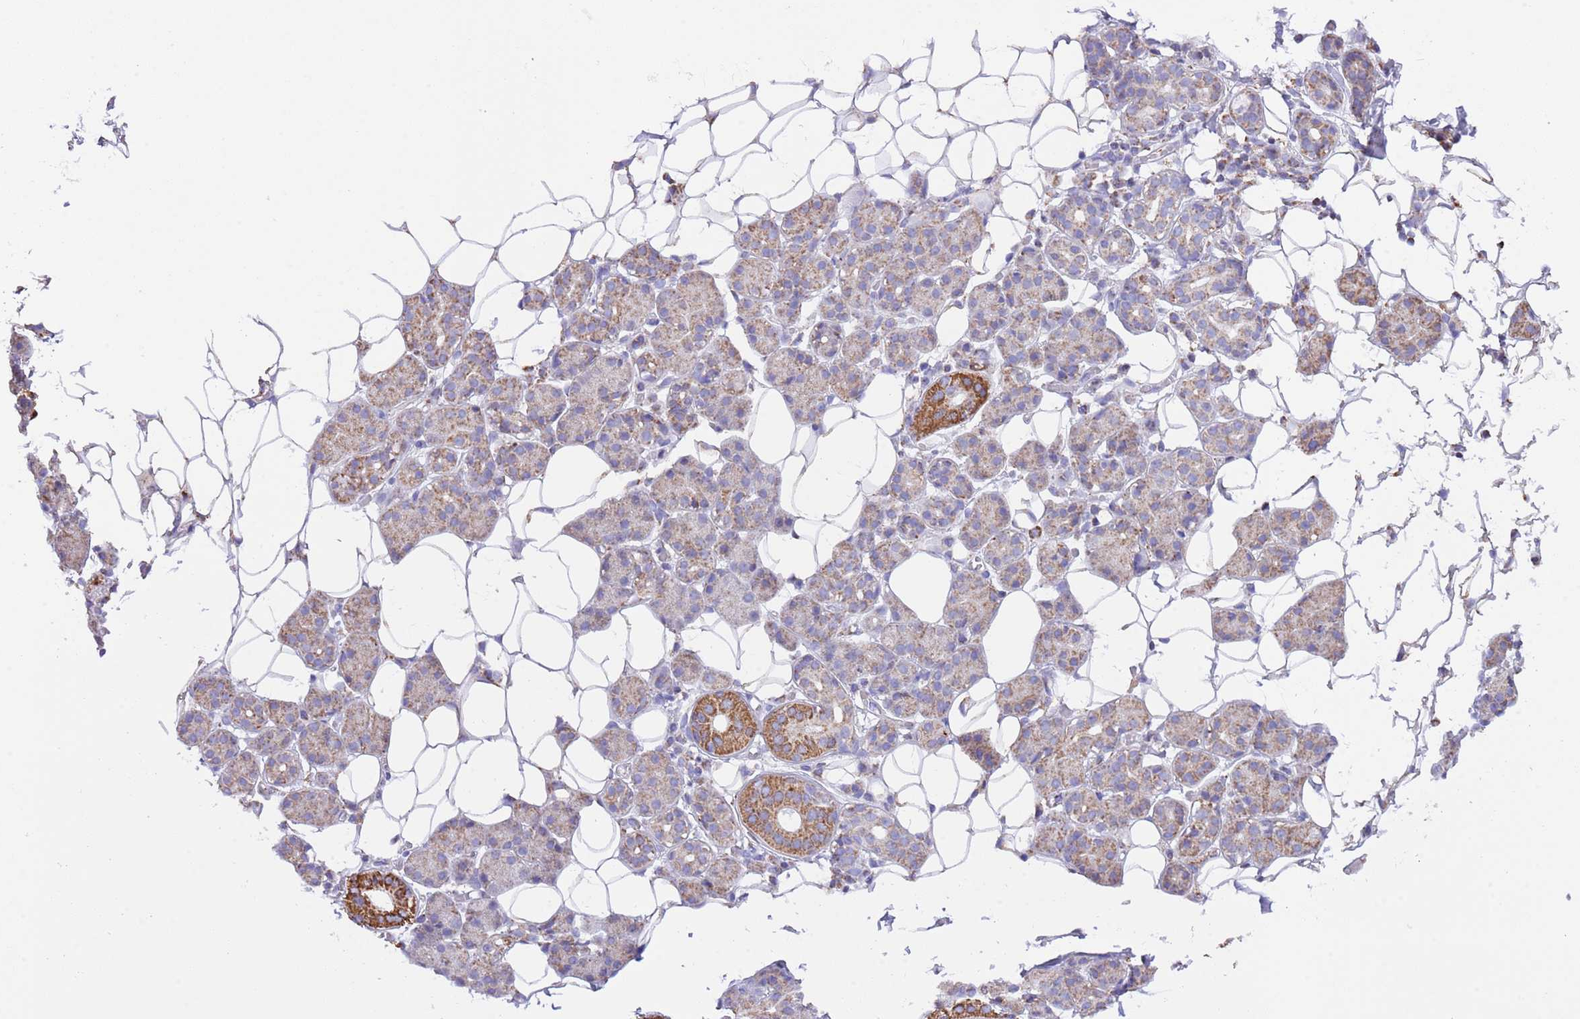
{"staining": {"intensity": "moderate", "quantity": "25%-75%", "location": "cytoplasmic/membranous"}, "tissue": "salivary gland", "cell_type": "Glandular cells", "image_type": "normal", "snomed": [{"axis": "morphology", "description": "Normal tissue, NOS"}, {"axis": "topography", "description": "Salivary gland"}], "caption": "Salivary gland stained with a protein marker shows moderate staining in glandular cells.", "gene": "TEKTIP1", "patient": {"sex": "female", "age": 33}}